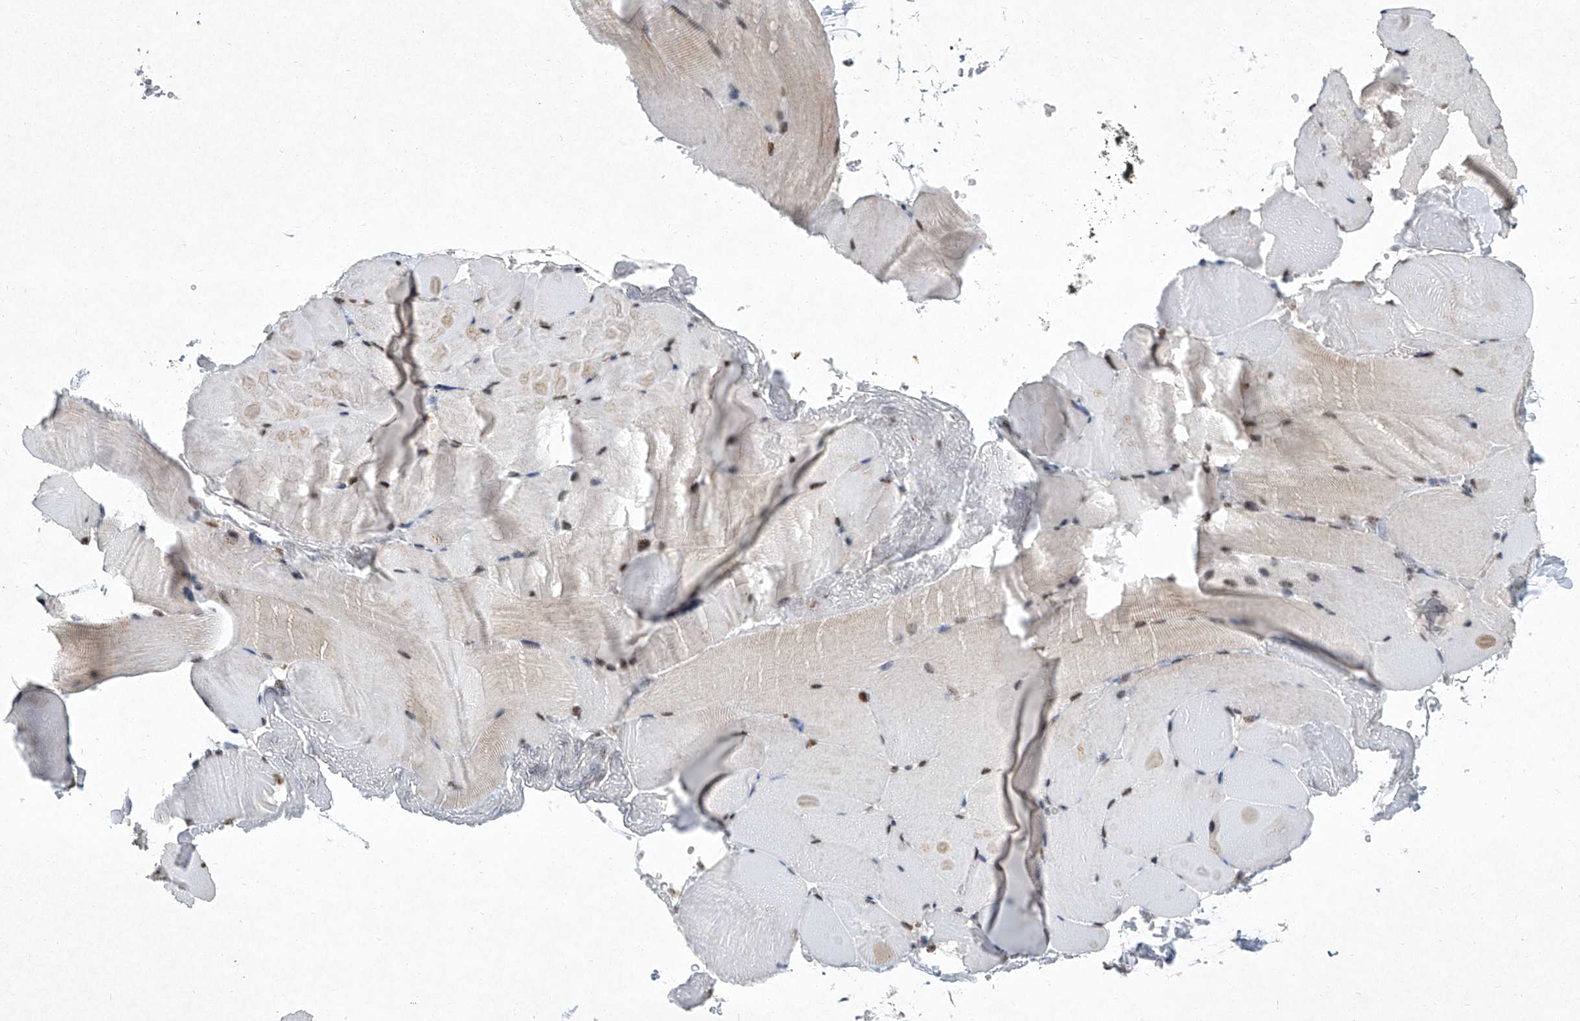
{"staining": {"intensity": "moderate", "quantity": "25%-75%", "location": "nuclear"}, "tissue": "skeletal muscle", "cell_type": "Myocytes", "image_type": "normal", "snomed": [{"axis": "morphology", "description": "Normal tissue, NOS"}, {"axis": "topography", "description": "Skeletal muscle"}, {"axis": "topography", "description": "Parathyroid gland"}], "caption": "Protein staining of normal skeletal muscle reveals moderate nuclear positivity in about 25%-75% of myocytes.", "gene": "TFDP1", "patient": {"sex": "female", "age": 37}}